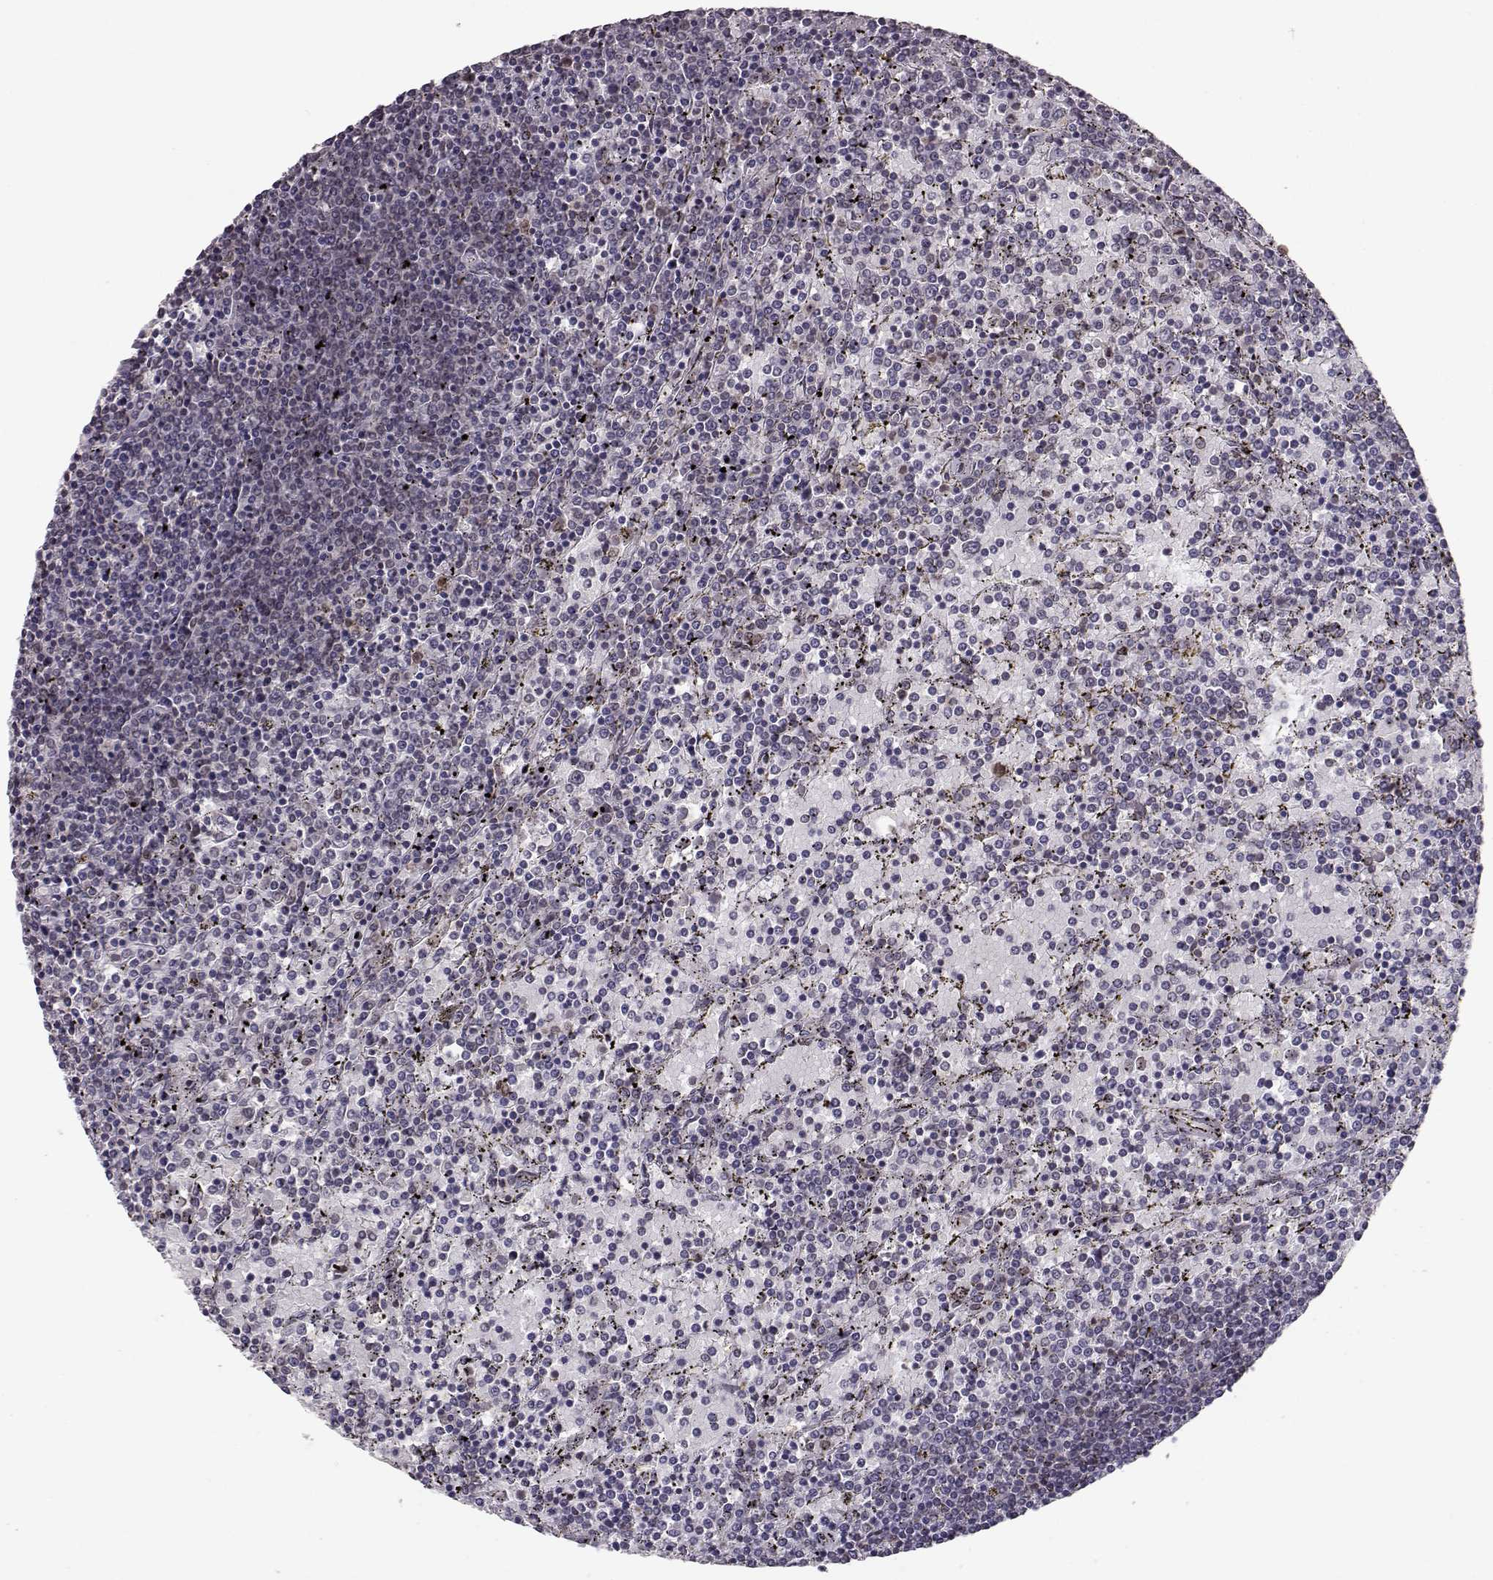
{"staining": {"intensity": "negative", "quantity": "none", "location": "none"}, "tissue": "lymphoma", "cell_type": "Tumor cells", "image_type": "cancer", "snomed": [{"axis": "morphology", "description": "Malignant lymphoma, non-Hodgkin's type, Low grade"}, {"axis": "topography", "description": "Spleen"}], "caption": "The immunohistochemistry (IHC) micrograph has no significant positivity in tumor cells of lymphoma tissue.", "gene": "NUP37", "patient": {"sex": "female", "age": 77}}